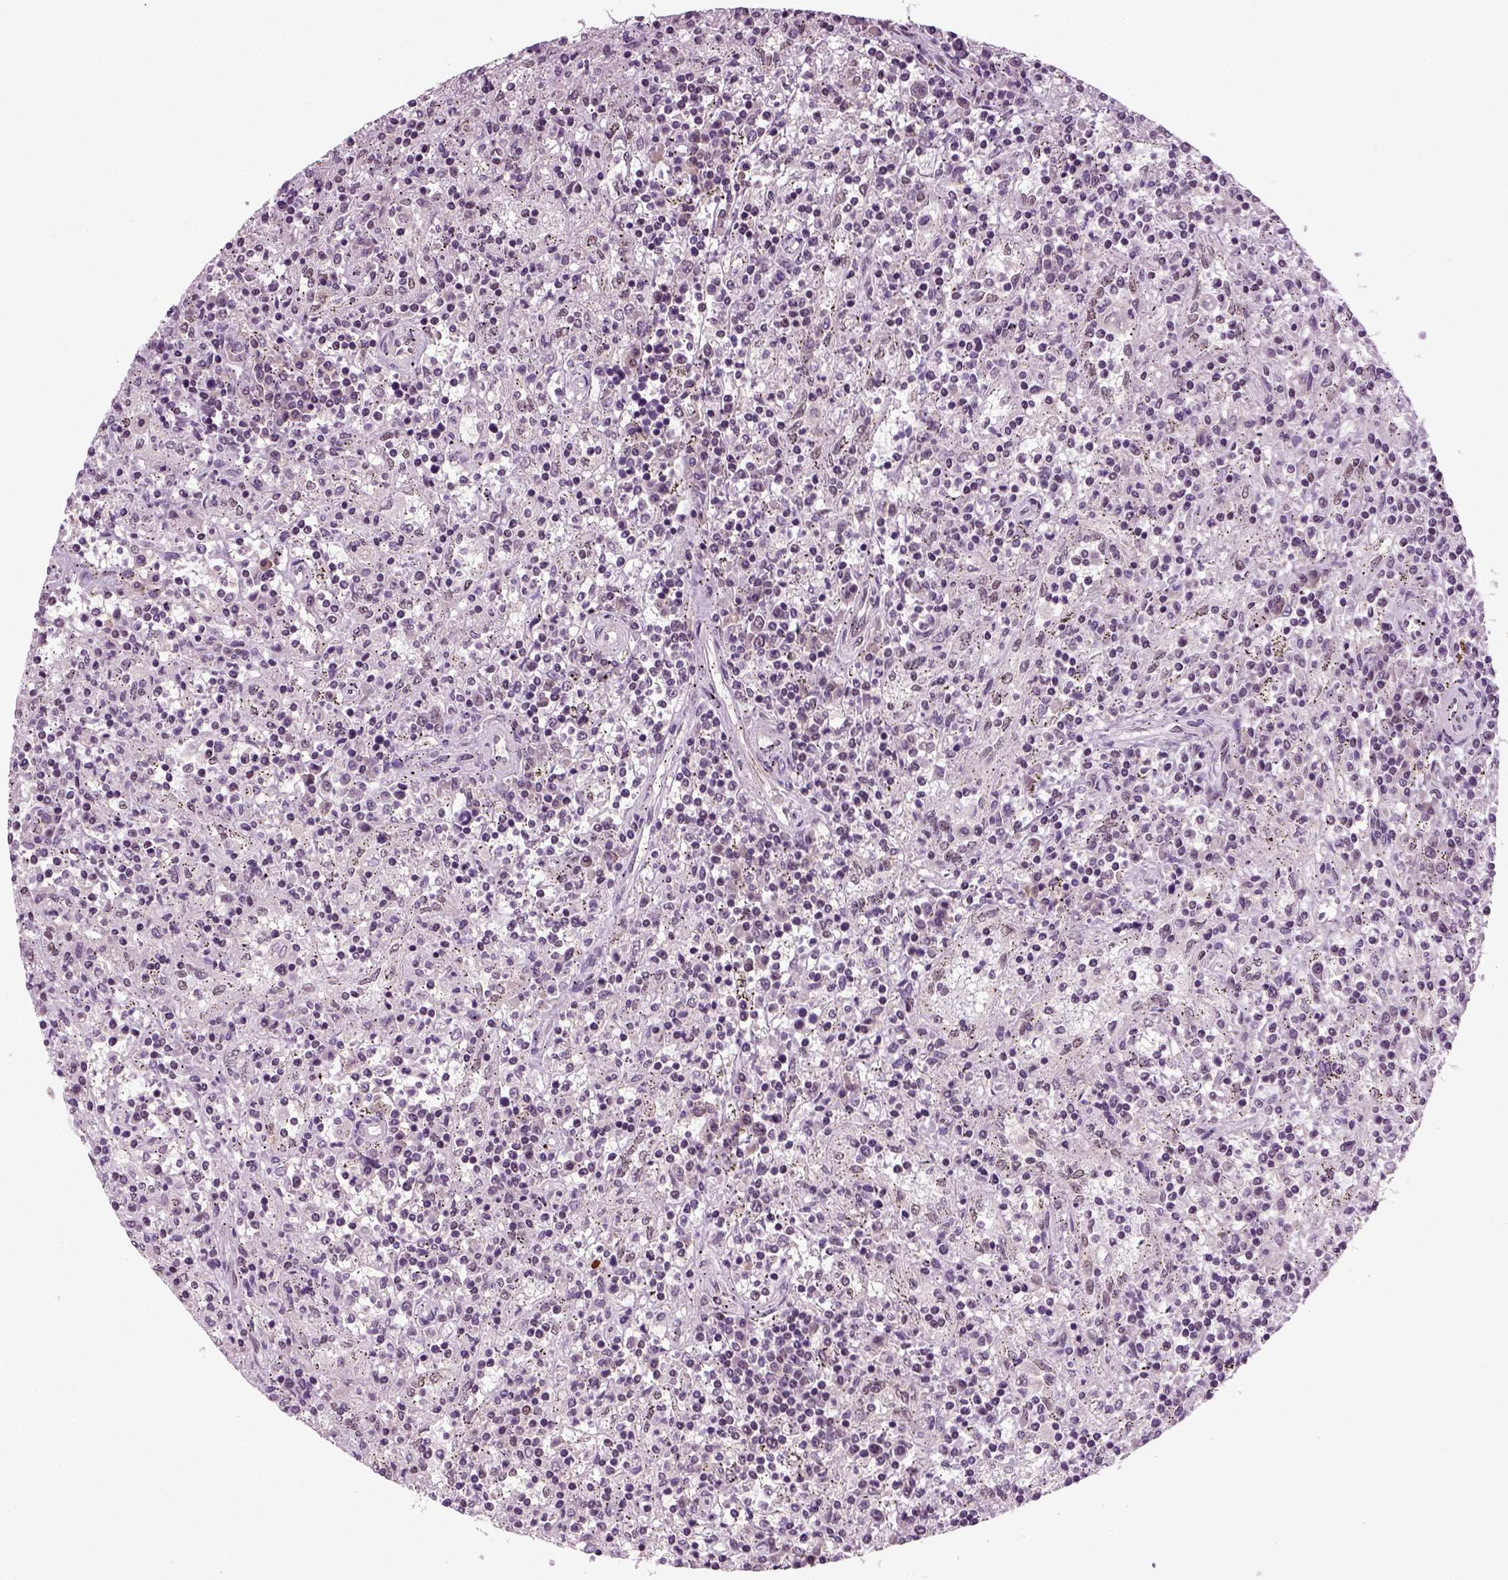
{"staining": {"intensity": "negative", "quantity": "none", "location": "none"}, "tissue": "lymphoma", "cell_type": "Tumor cells", "image_type": "cancer", "snomed": [{"axis": "morphology", "description": "Malignant lymphoma, non-Hodgkin's type, Low grade"}, {"axis": "topography", "description": "Spleen"}], "caption": "Immunohistochemistry micrograph of neoplastic tissue: human lymphoma stained with DAB displays no significant protein staining in tumor cells.", "gene": "RCOR3", "patient": {"sex": "male", "age": 62}}